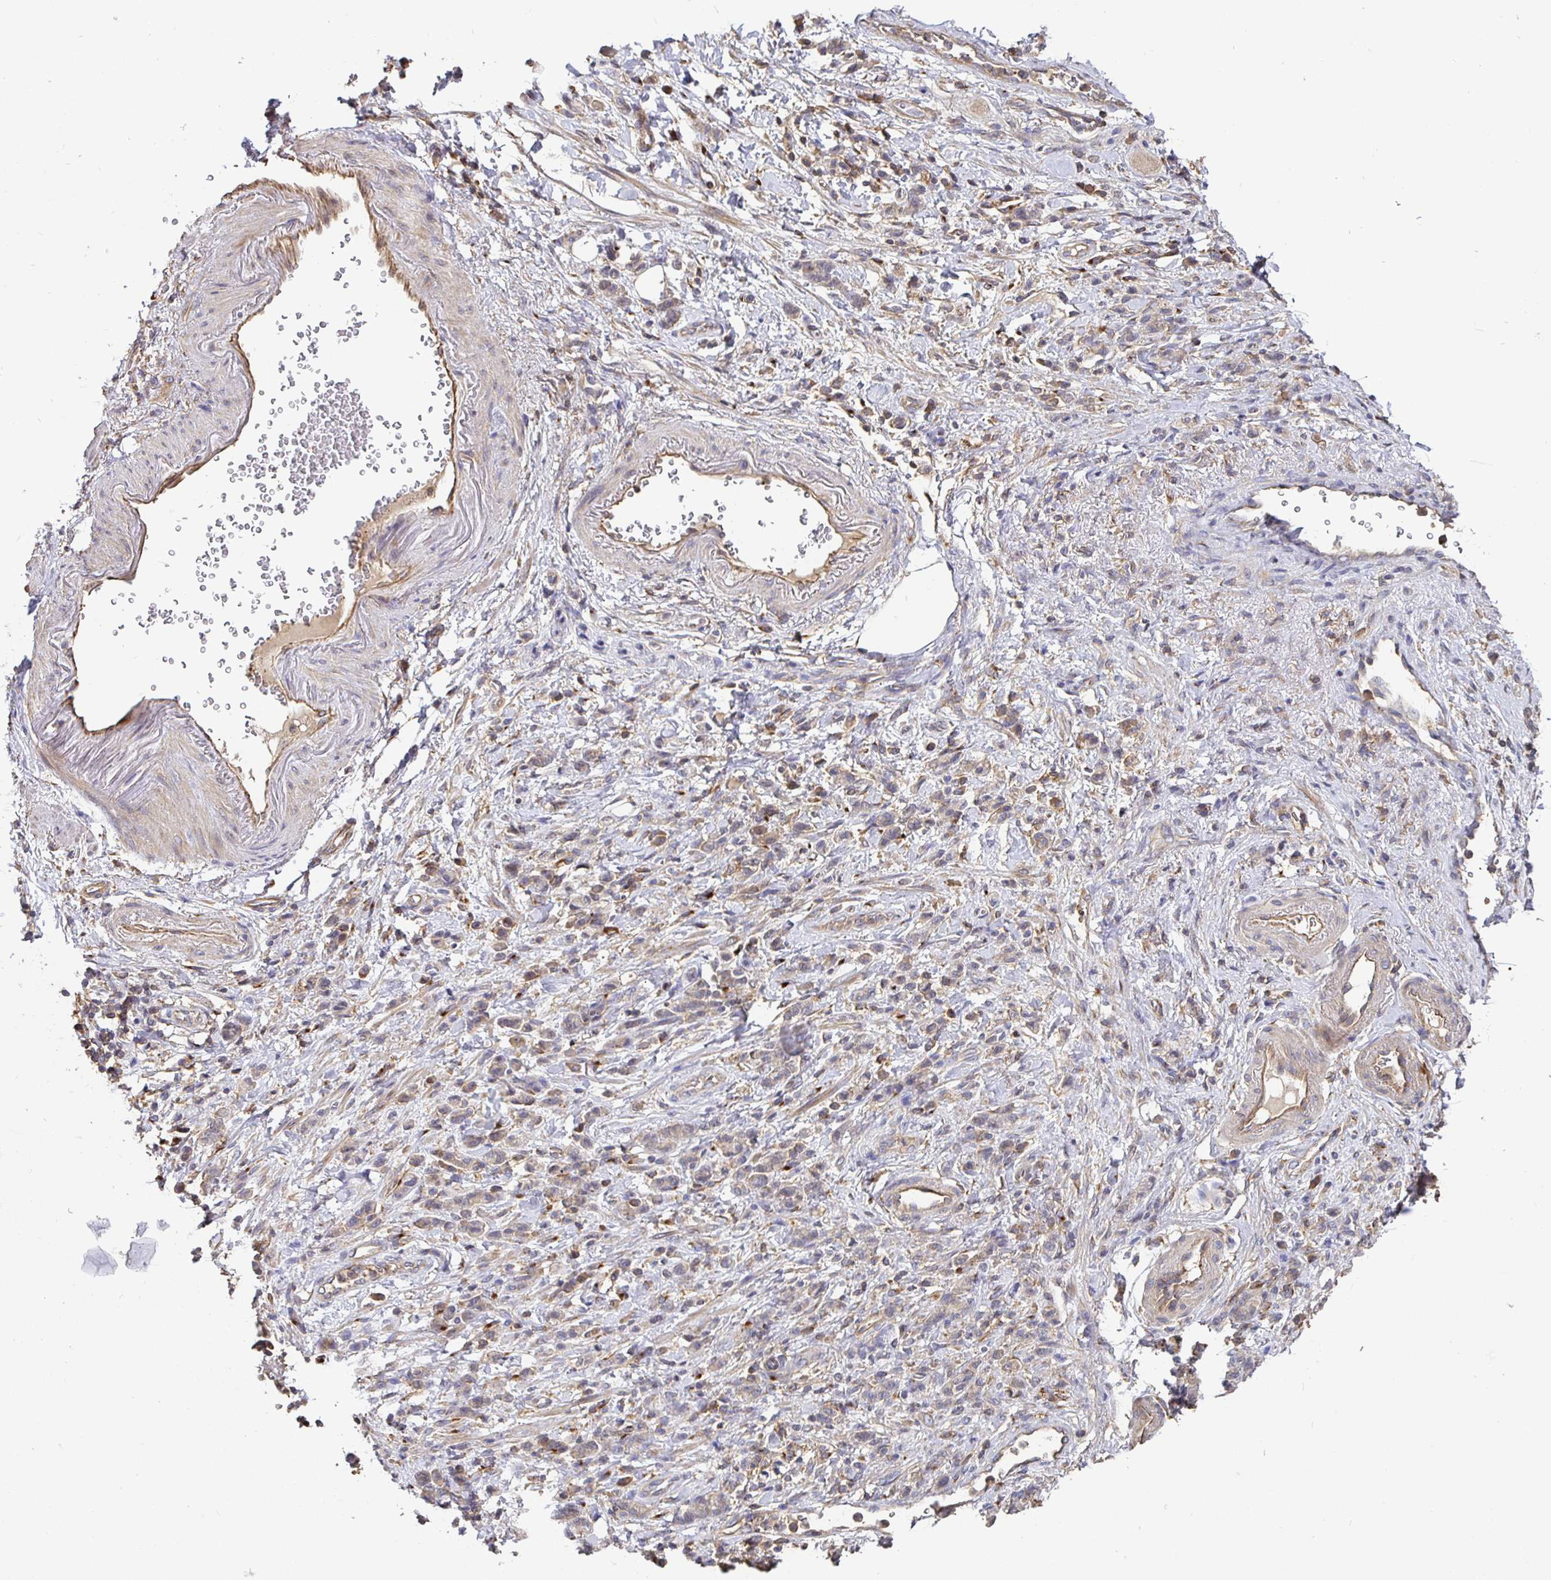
{"staining": {"intensity": "weak", "quantity": "25%-75%", "location": "cytoplasmic/membranous"}, "tissue": "stomach cancer", "cell_type": "Tumor cells", "image_type": "cancer", "snomed": [{"axis": "morphology", "description": "Adenocarcinoma, NOS"}, {"axis": "topography", "description": "Stomach"}], "caption": "IHC of stomach cancer (adenocarcinoma) exhibits low levels of weak cytoplasmic/membranous staining in approximately 25%-75% of tumor cells.", "gene": "C1QTNF7", "patient": {"sex": "male", "age": 77}}